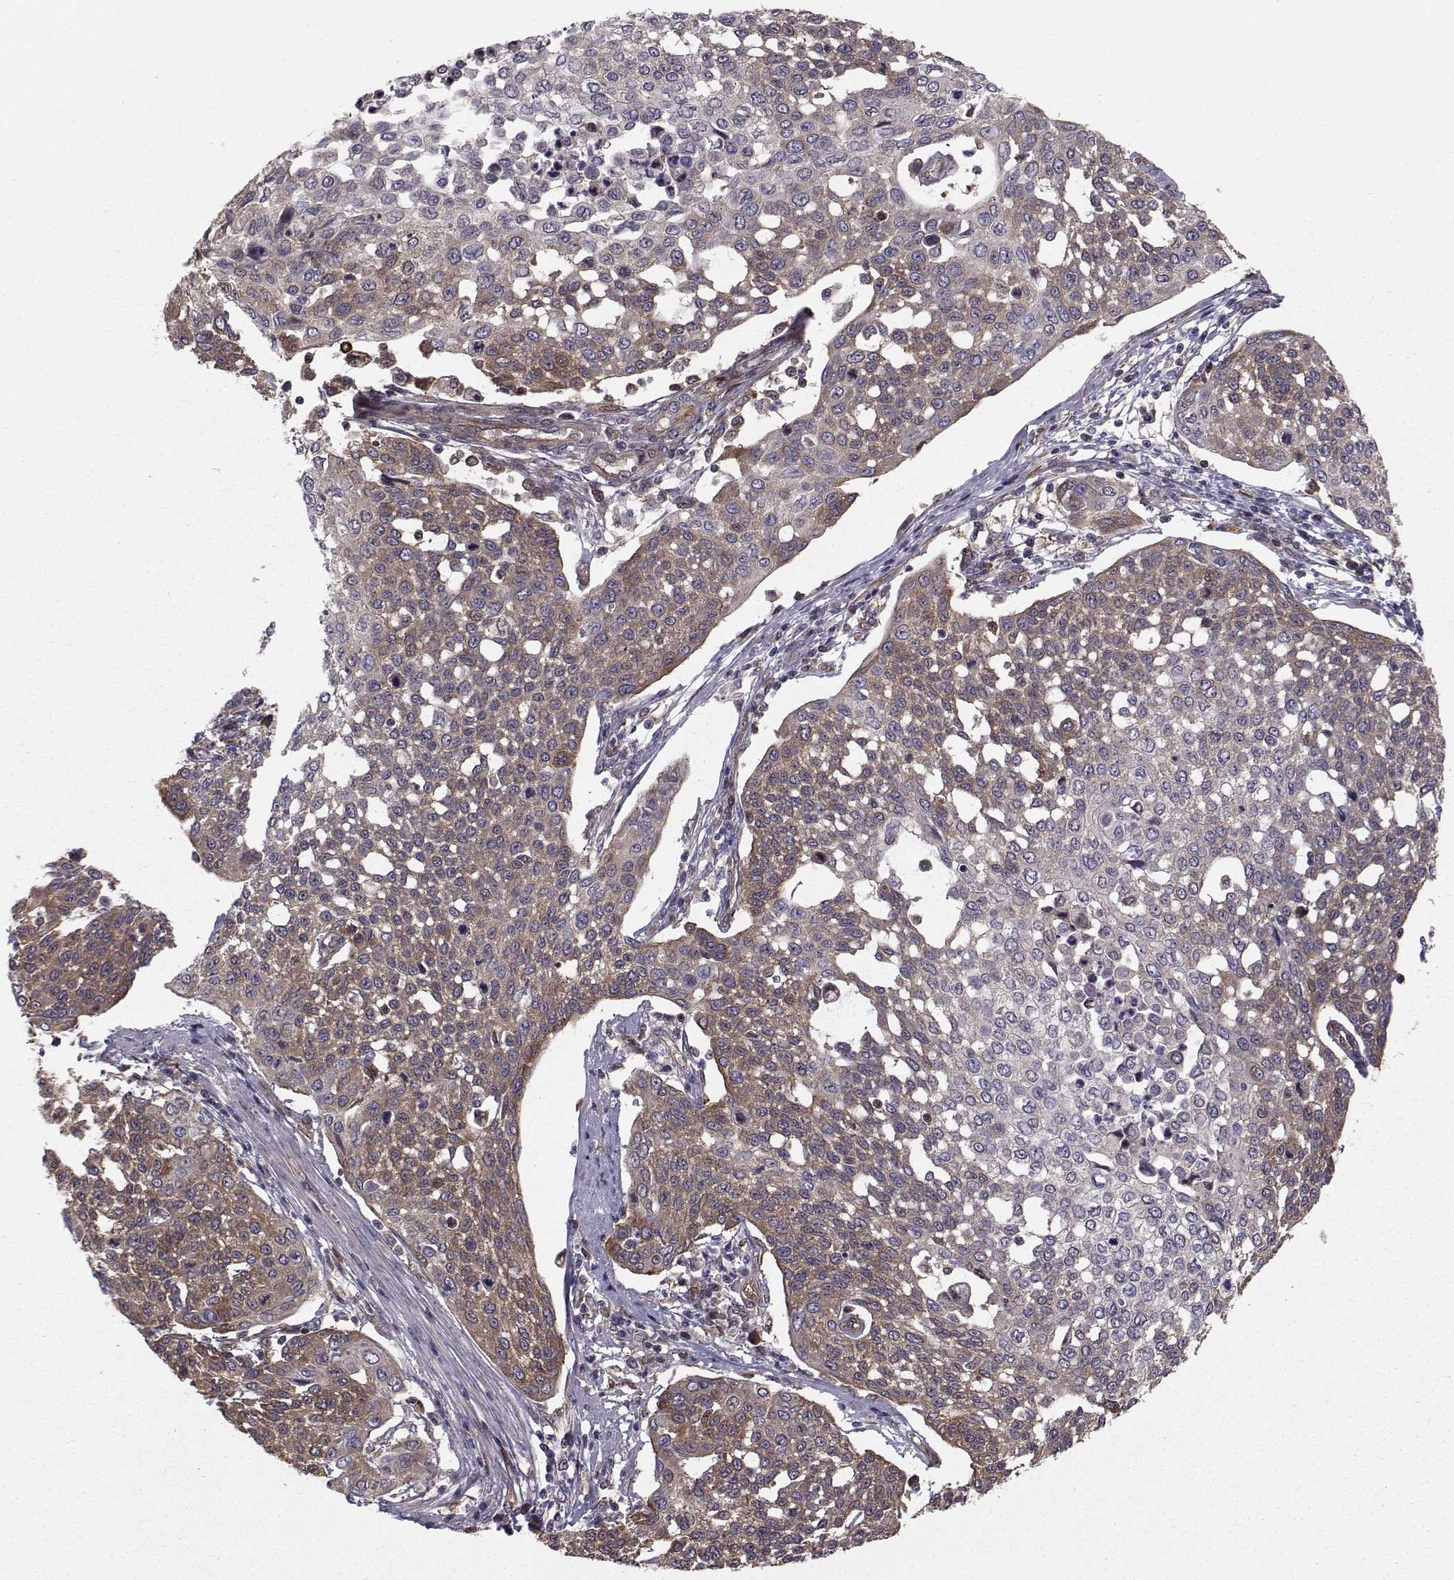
{"staining": {"intensity": "moderate", "quantity": "25%-75%", "location": "cytoplasmic/membranous"}, "tissue": "cervical cancer", "cell_type": "Tumor cells", "image_type": "cancer", "snomed": [{"axis": "morphology", "description": "Squamous cell carcinoma, NOS"}, {"axis": "topography", "description": "Cervix"}], "caption": "Cervical squamous cell carcinoma stained with a protein marker shows moderate staining in tumor cells.", "gene": "HSP90AB1", "patient": {"sex": "female", "age": 34}}